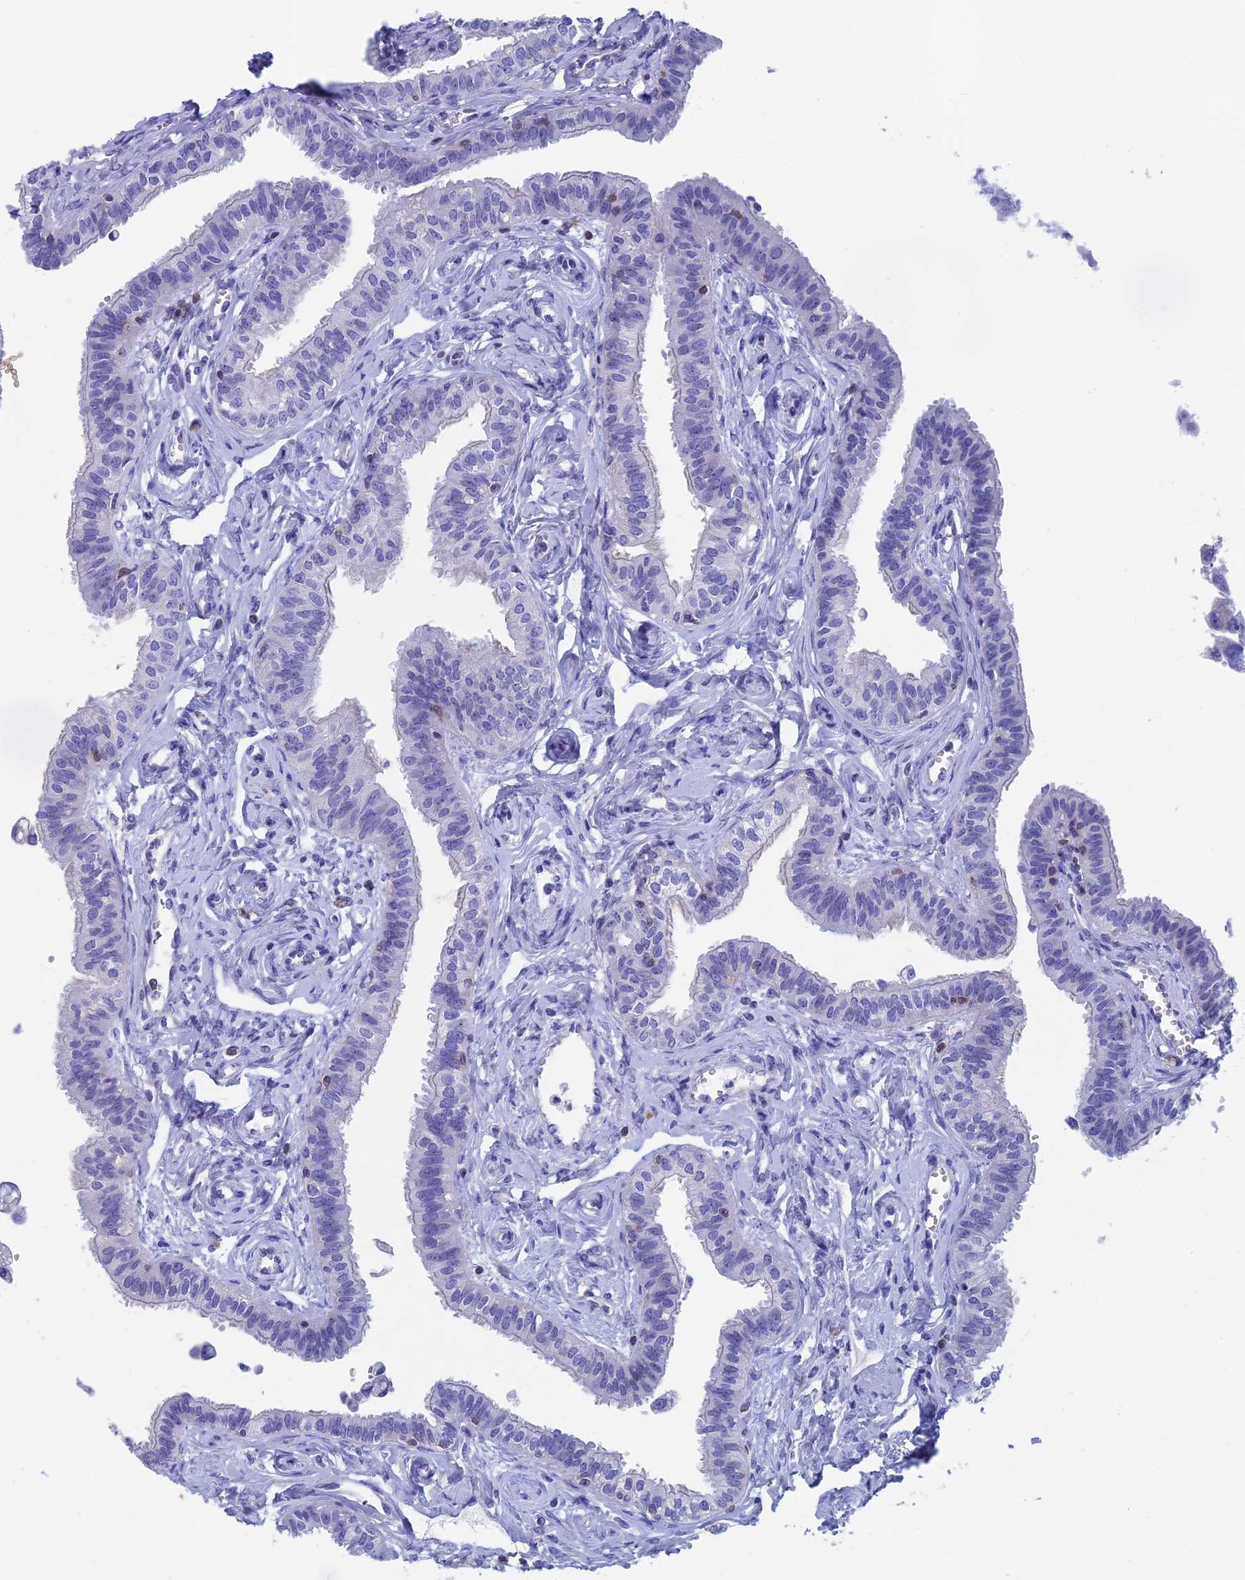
{"staining": {"intensity": "negative", "quantity": "none", "location": "none"}, "tissue": "fallopian tube", "cell_type": "Glandular cells", "image_type": "normal", "snomed": [{"axis": "morphology", "description": "Normal tissue, NOS"}, {"axis": "morphology", "description": "Carcinoma, NOS"}, {"axis": "topography", "description": "Fallopian tube"}, {"axis": "topography", "description": "Ovary"}], "caption": "IHC histopathology image of unremarkable human fallopian tube stained for a protein (brown), which demonstrates no positivity in glandular cells.", "gene": "SEPTIN1", "patient": {"sex": "female", "age": 59}}